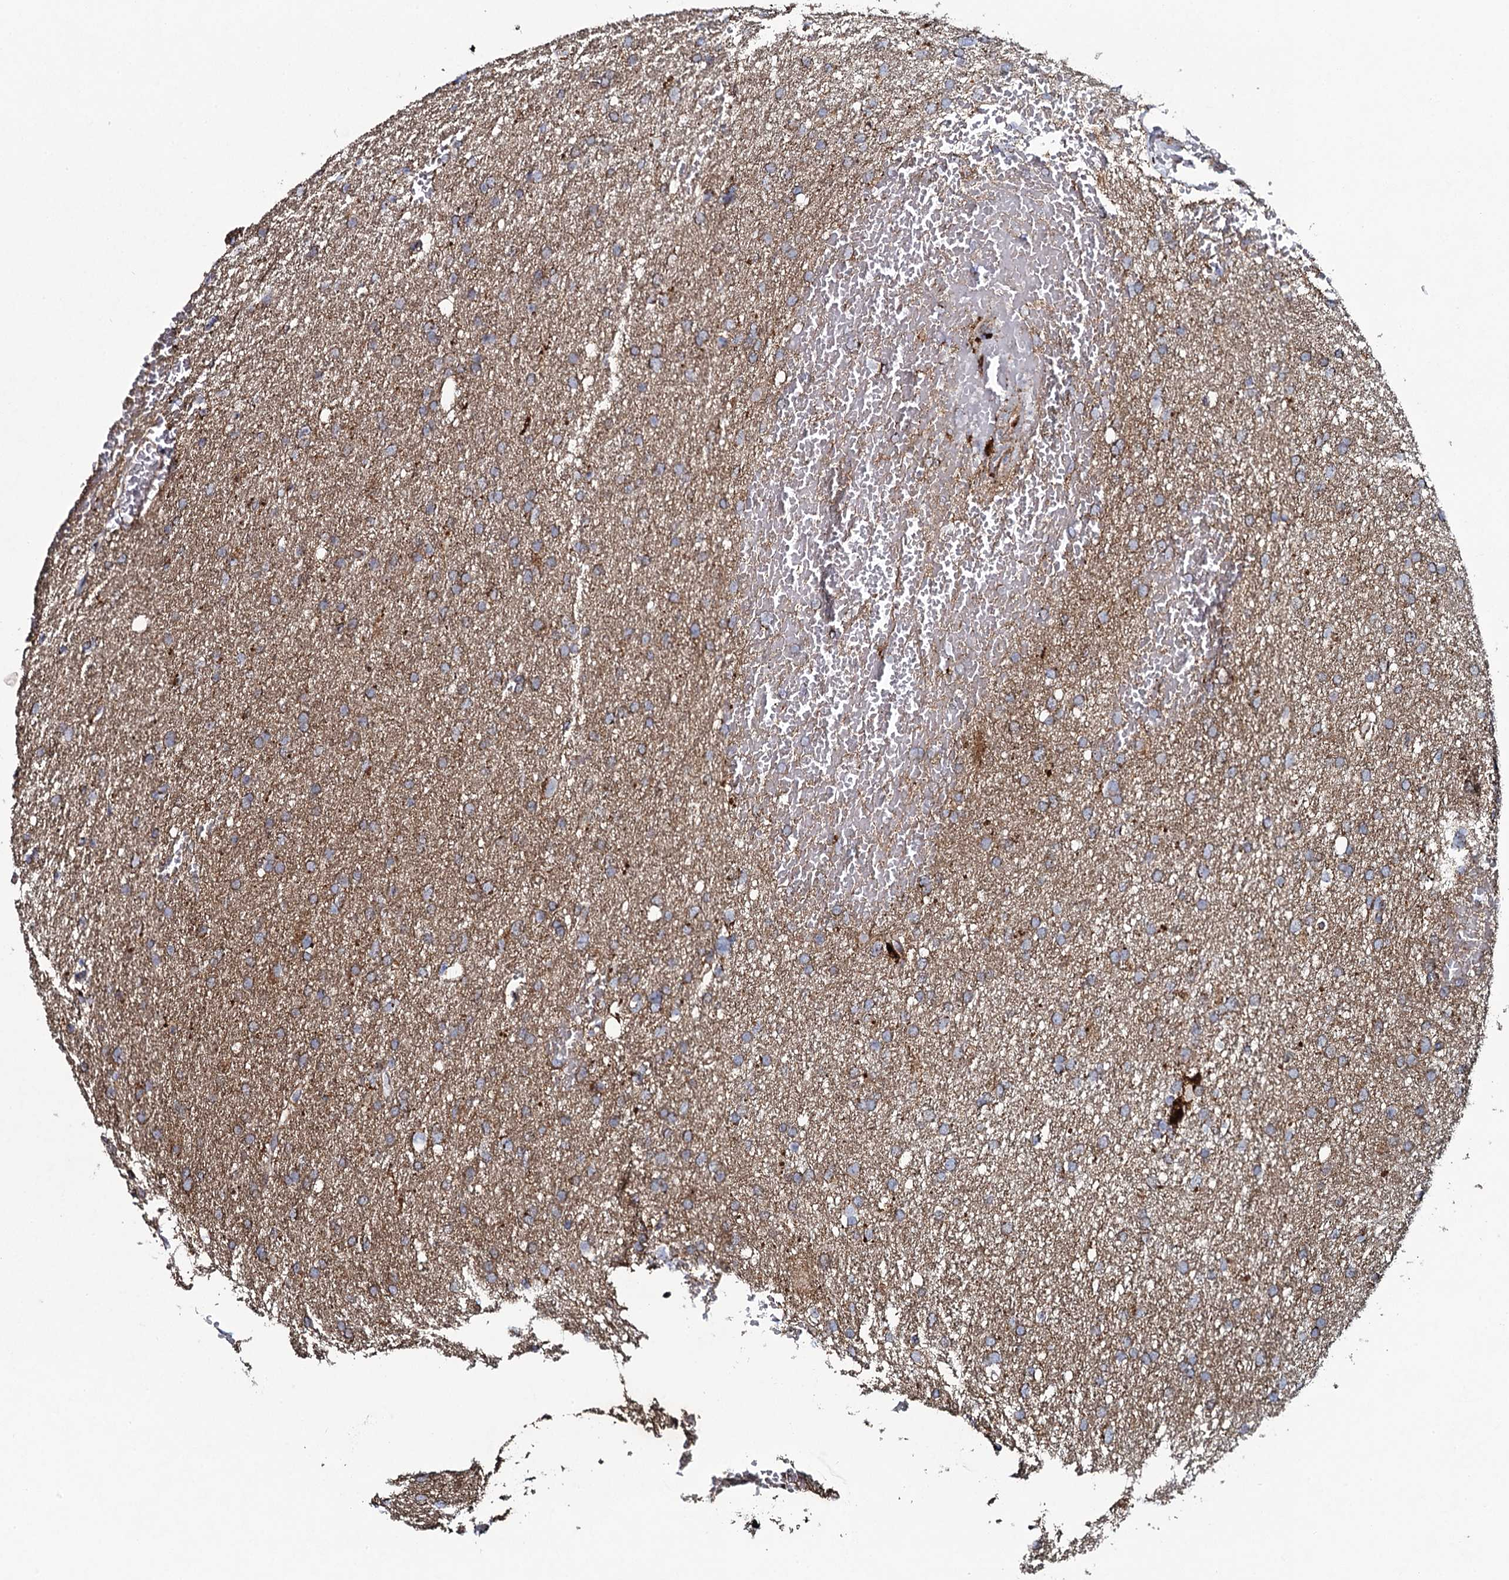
{"staining": {"intensity": "moderate", "quantity": "25%-75%", "location": "cytoplasmic/membranous"}, "tissue": "glioma", "cell_type": "Tumor cells", "image_type": "cancer", "snomed": [{"axis": "morphology", "description": "Glioma, malignant, High grade"}, {"axis": "topography", "description": "Cerebral cortex"}], "caption": "The immunohistochemical stain shows moderate cytoplasmic/membranous expression in tumor cells of glioma tissue. Immunohistochemistry stains the protein of interest in brown and the nuclei are stained blue.", "gene": "EVC2", "patient": {"sex": "female", "age": 36}}